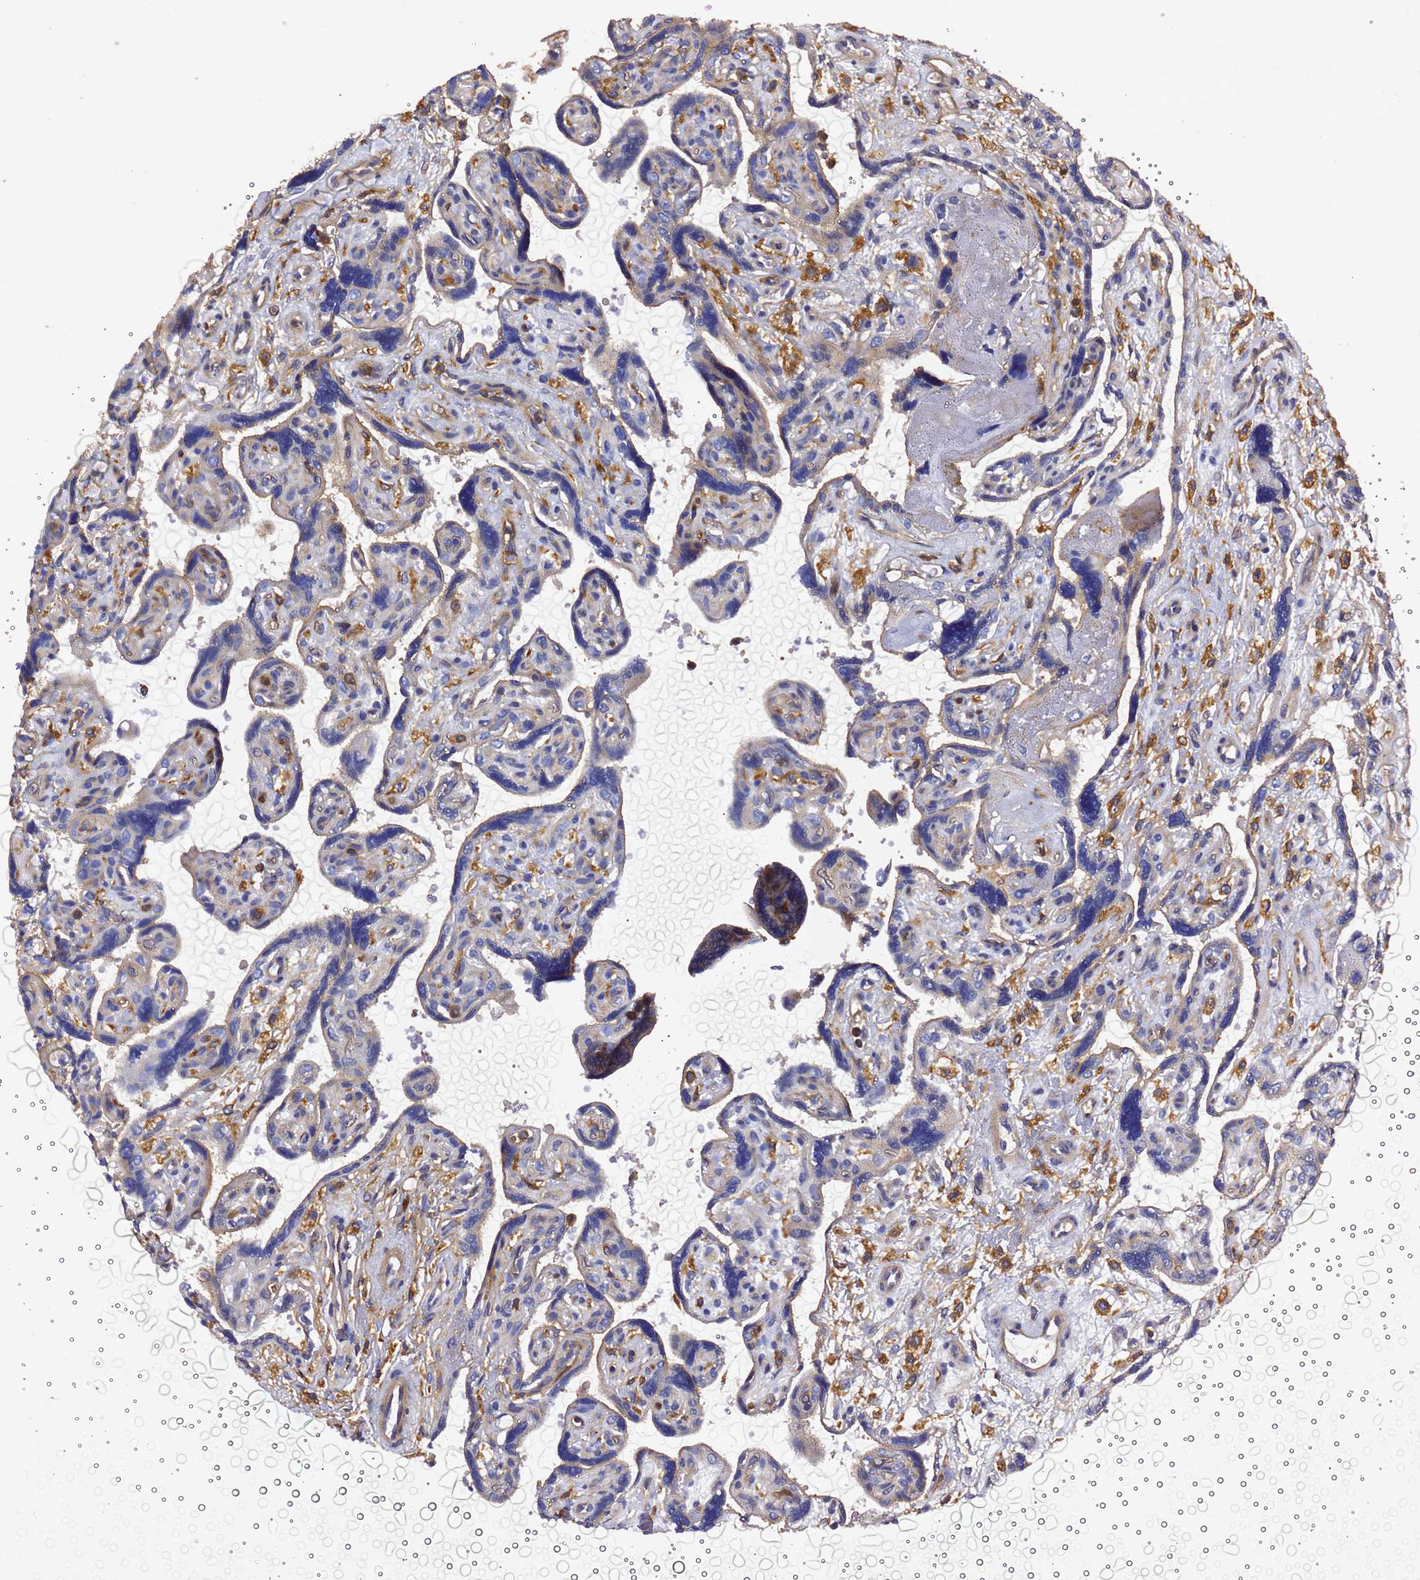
{"staining": {"intensity": "moderate", "quantity": "<25%", "location": "cytoplasmic/membranous"}, "tissue": "placenta", "cell_type": "Decidual cells", "image_type": "normal", "snomed": [{"axis": "morphology", "description": "Normal tissue, NOS"}, {"axis": "topography", "description": "Placenta"}], "caption": "The photomicrograph displays immunohistochemical staining of unremarkable placenta. There is moderate cytoplasmic/membranous positivity is seen in about <25% of decidual cells. The protein is shown in brown color, while the nuclei are stained blue.", "gene": "ACTA1", "patient": {"sex": "female", "age": 39}}